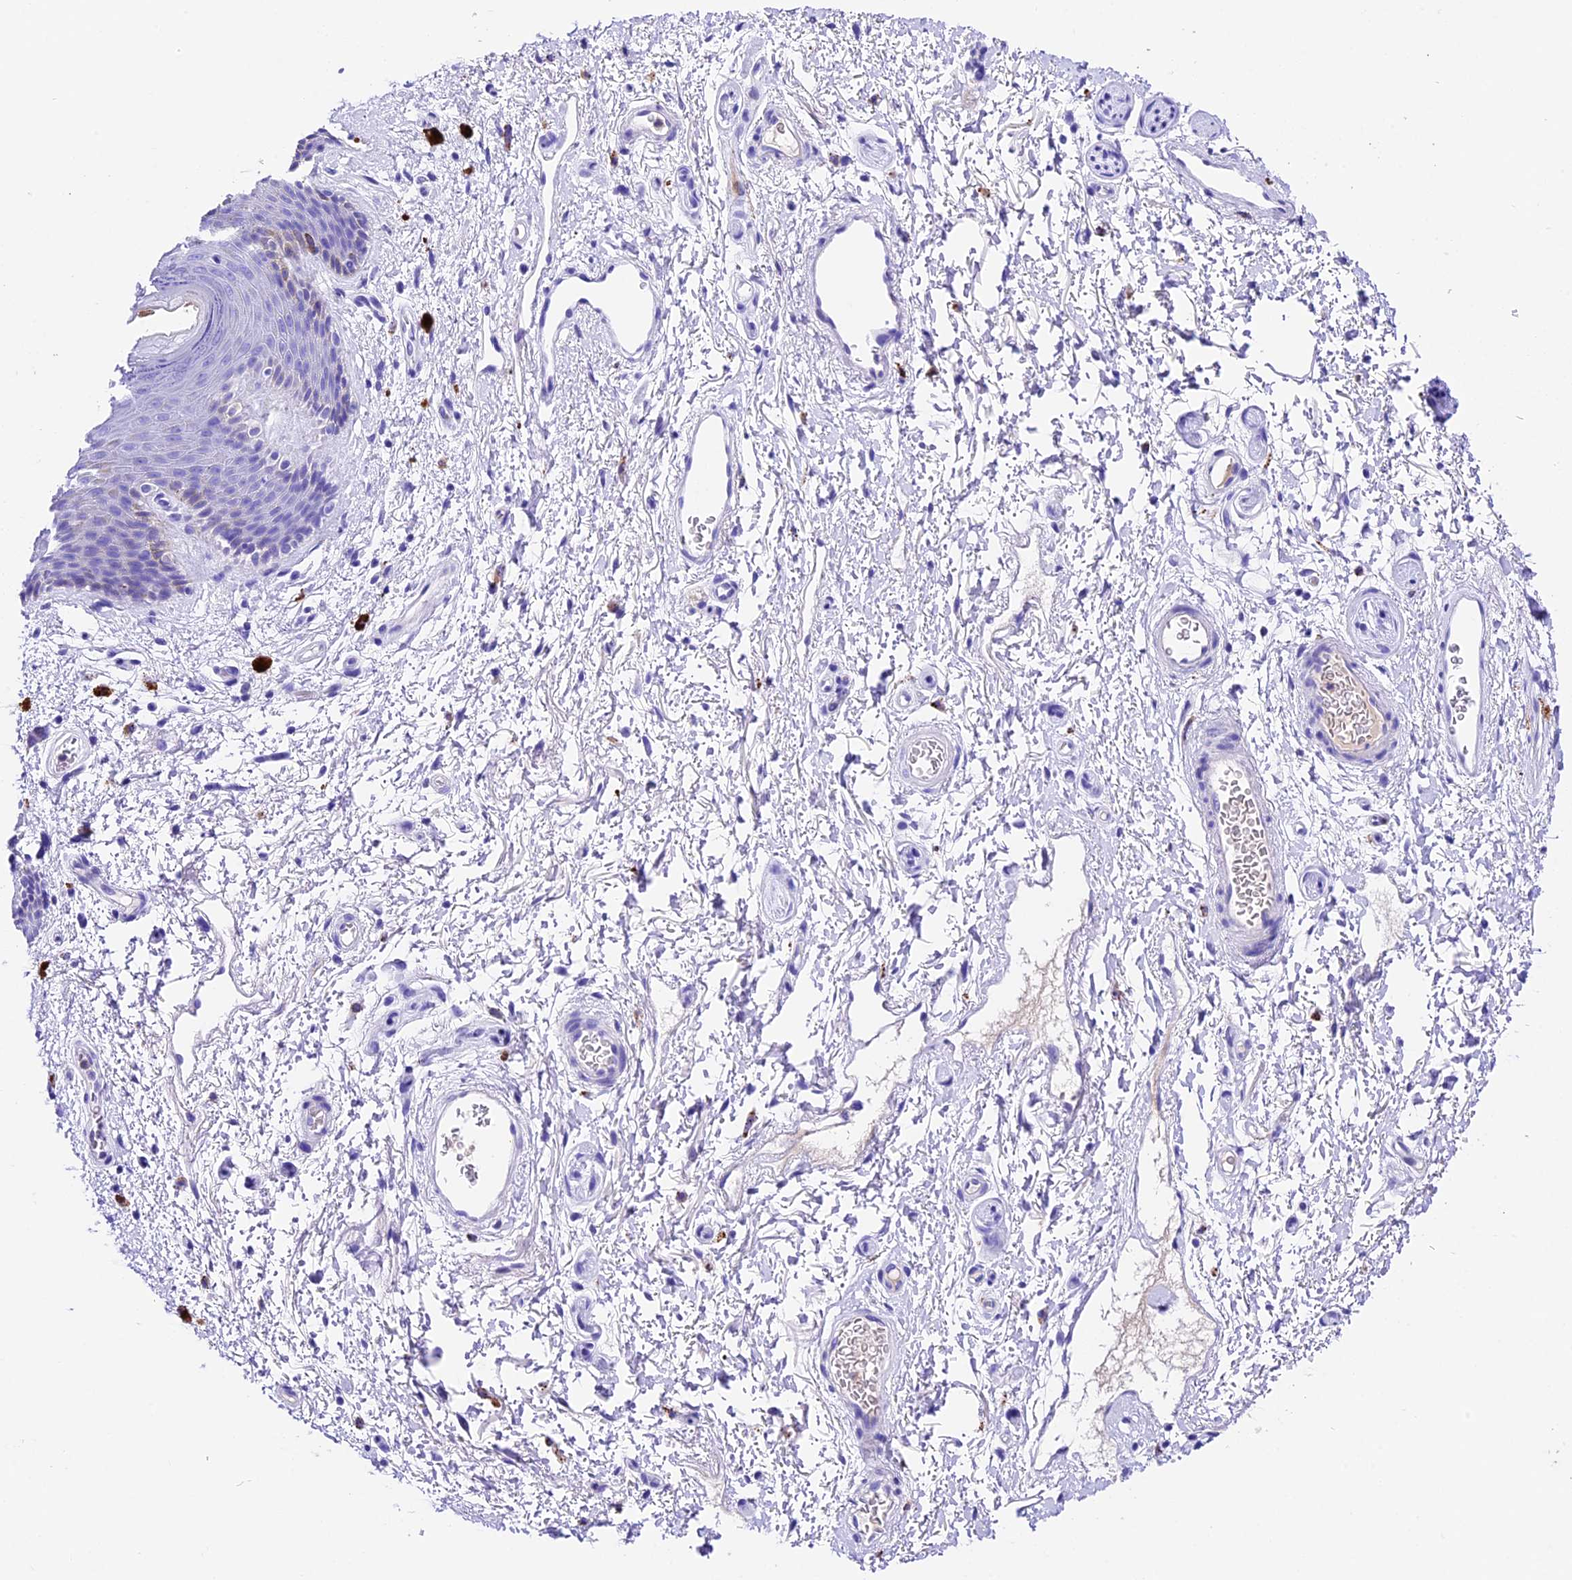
{"staining": {"intensity": "negative", "quantity": "none", "location": "none"}, "tissue": "skin", "cell_type": "Epidermal cells", "image_type": "normal", "snomed": [{"axis": "morphology", "description": "Normal tissue, NOS"}, {"axis": "topography", "description": "Anal"}], "caption": "Immunohistochemistry (IHC) photomicrograph of benign skin stained for a protein (brown), which shows no positivity in epidermal cells.", "gene": "PSG11", "patient": {"sex": "female", "age": 46}}